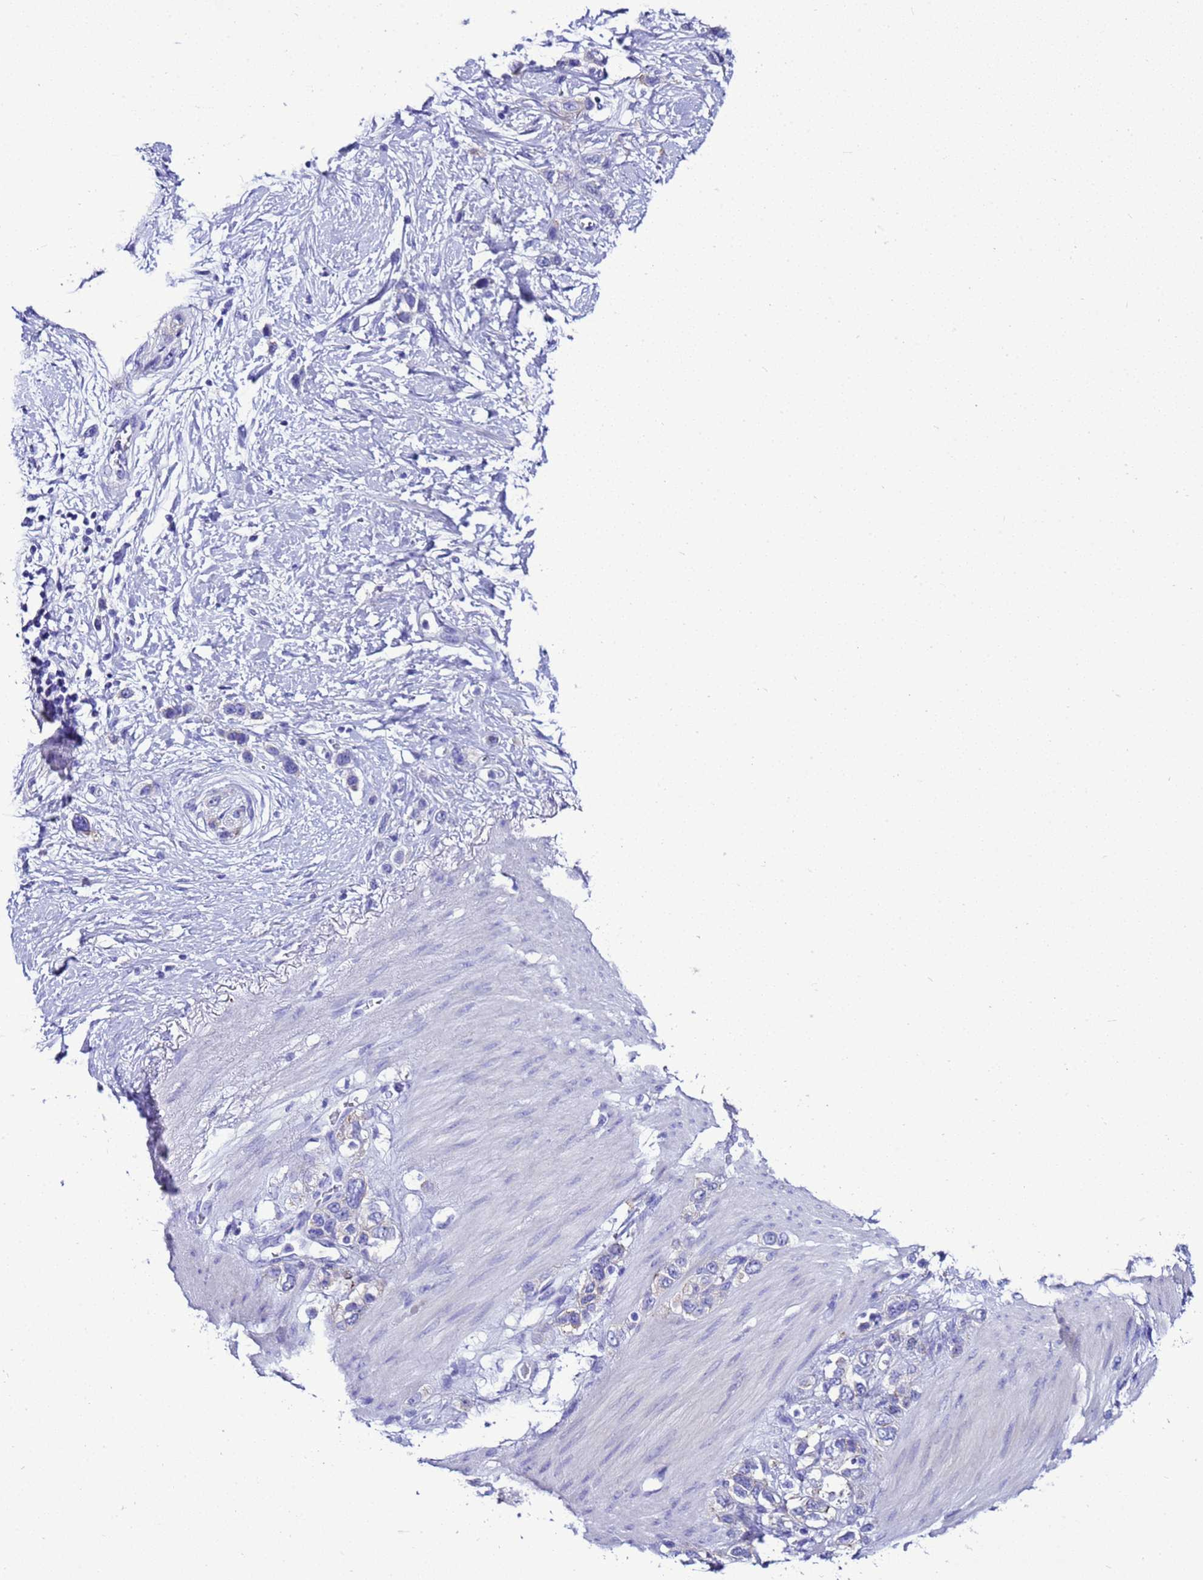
{"staining": {"intensity": "negative", "quantity": "none", "location": "none"}, "tissue": "stomach cancer", "cell_type": "Tumor cells", "image_type": "cancer", "snomed": [{"axis": "morphology", "description": "Adenocarcinoma, NOS"}, {"axis": "morphology", "description": "Adenocarcinoma, High grade"}, {"axis": "topography", "description": "Stomach, upper"}, {"axis": "topography", "description": "Stomach, lower"}], "caption": "Tumor cells show no significant positivity in adenocarcinoma (high-grade) (stomach).", "gene": "BEST2", "patient": {"sex": "female", "age": 65}}